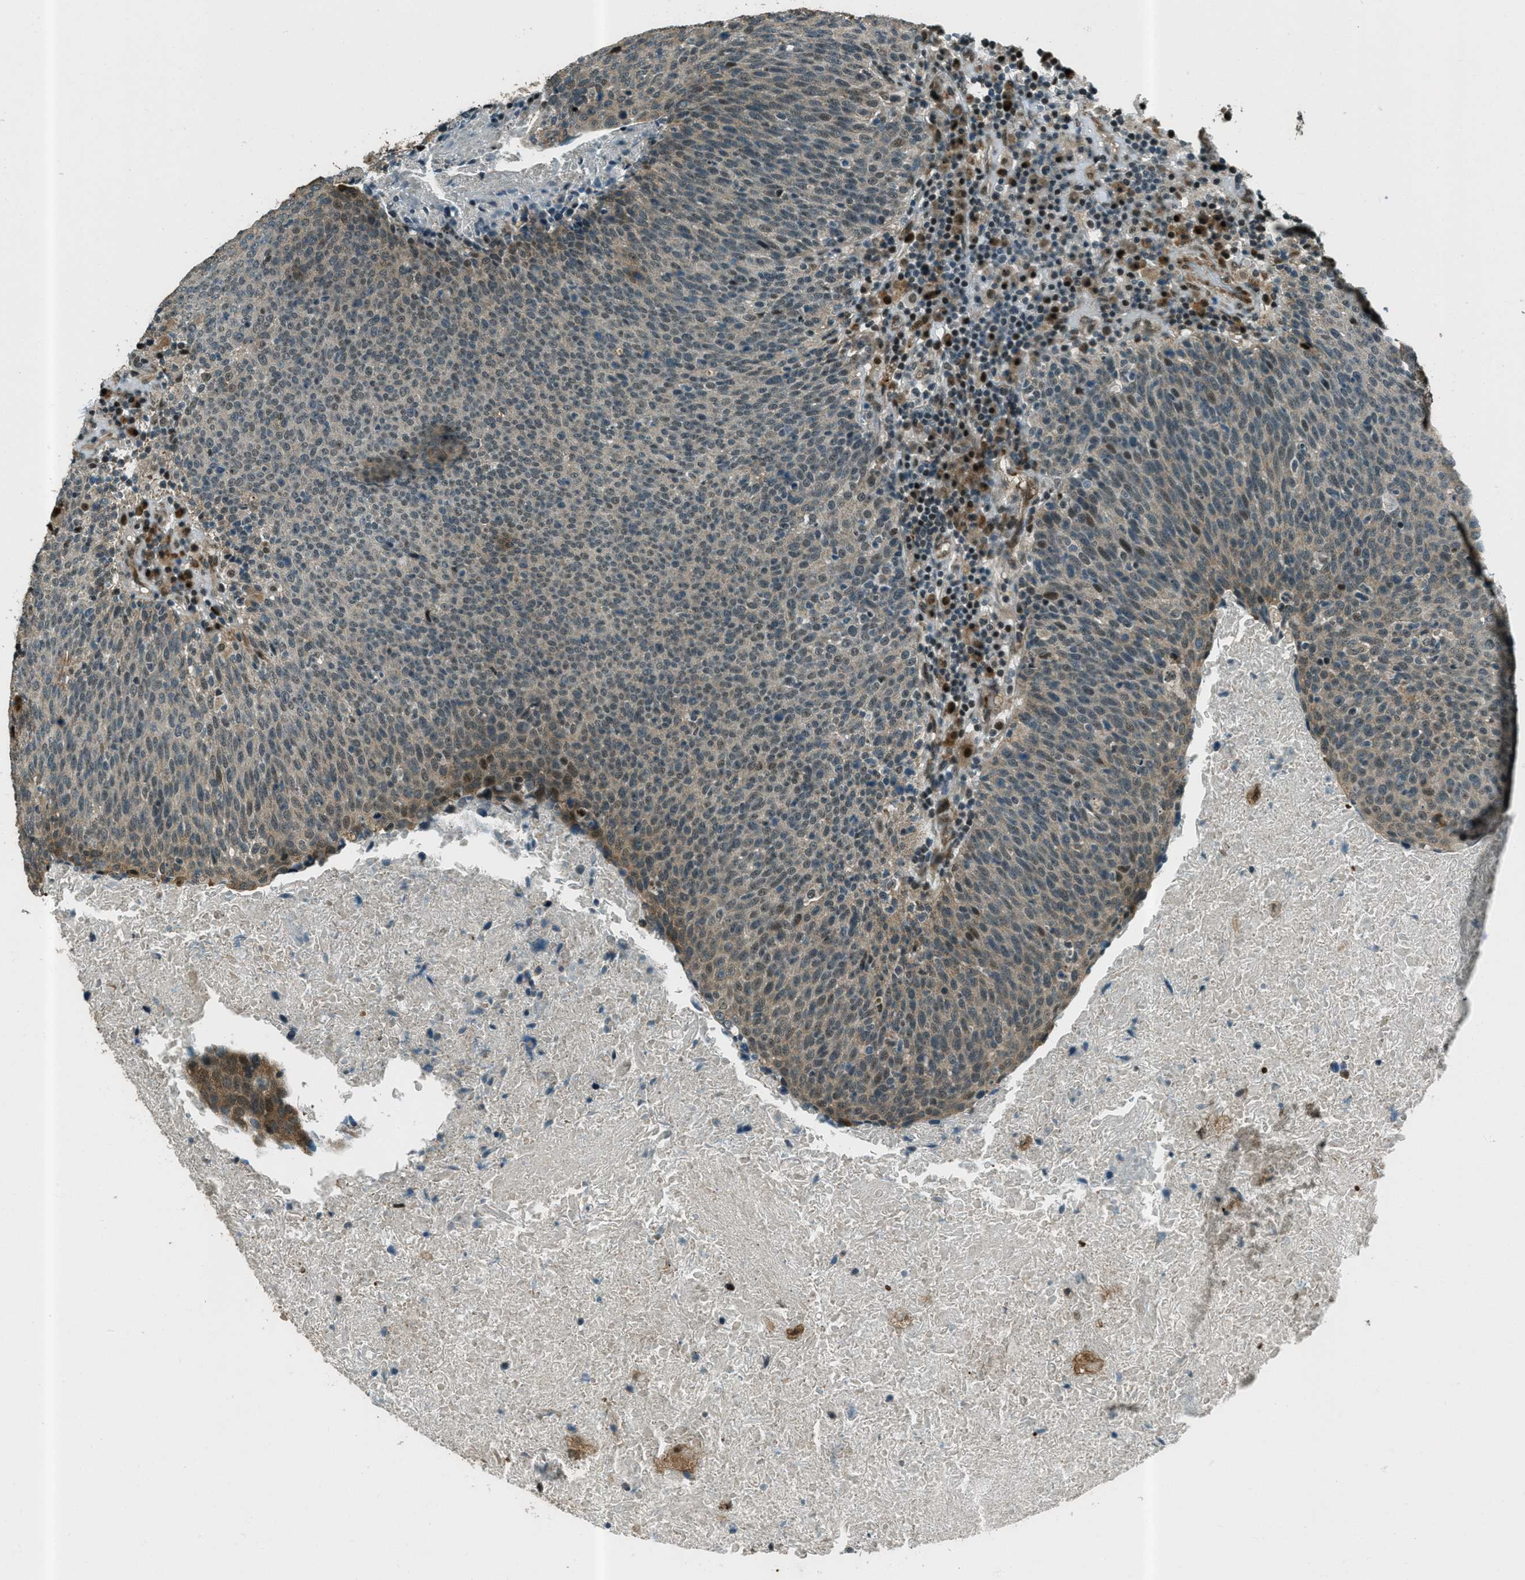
{"staining": {"intensity": "weak", "quantity": ">75%", "location": "cytoplasmic/membranous,nuclear"}, "tissue": "head and neck cancer", "cell_type": "Tumor cells", "image_type": "cancer", "snomed": [{"axis": "morphology", "description": "Squamous cell carcinoma, NOS"}, {"axis": "morphology", "description": "Squamous cell carcinoma, metastatic, NOS"}, {"axis": "topography", "description": "Lymph node"}, {"axis": "topography", "description": "Head-Neck"}], "caption": "An immunohistochemistry histopathology image of tumor tissue is shown. Protein staining in brown shows weak cytoplasmic/membranous and nuclear positivity in head and neck cancer (squamous cell carcinoma) within tumor cells. The staining was performed using DAB (3,3'-diaminobenzidine) to visualize the protein expression in brown, while the nuclei were stained in blue with hematoxylin (Magnification: 20x).", "gene": "TARDBP", "patient": {"sex": "male", "age": 62}}